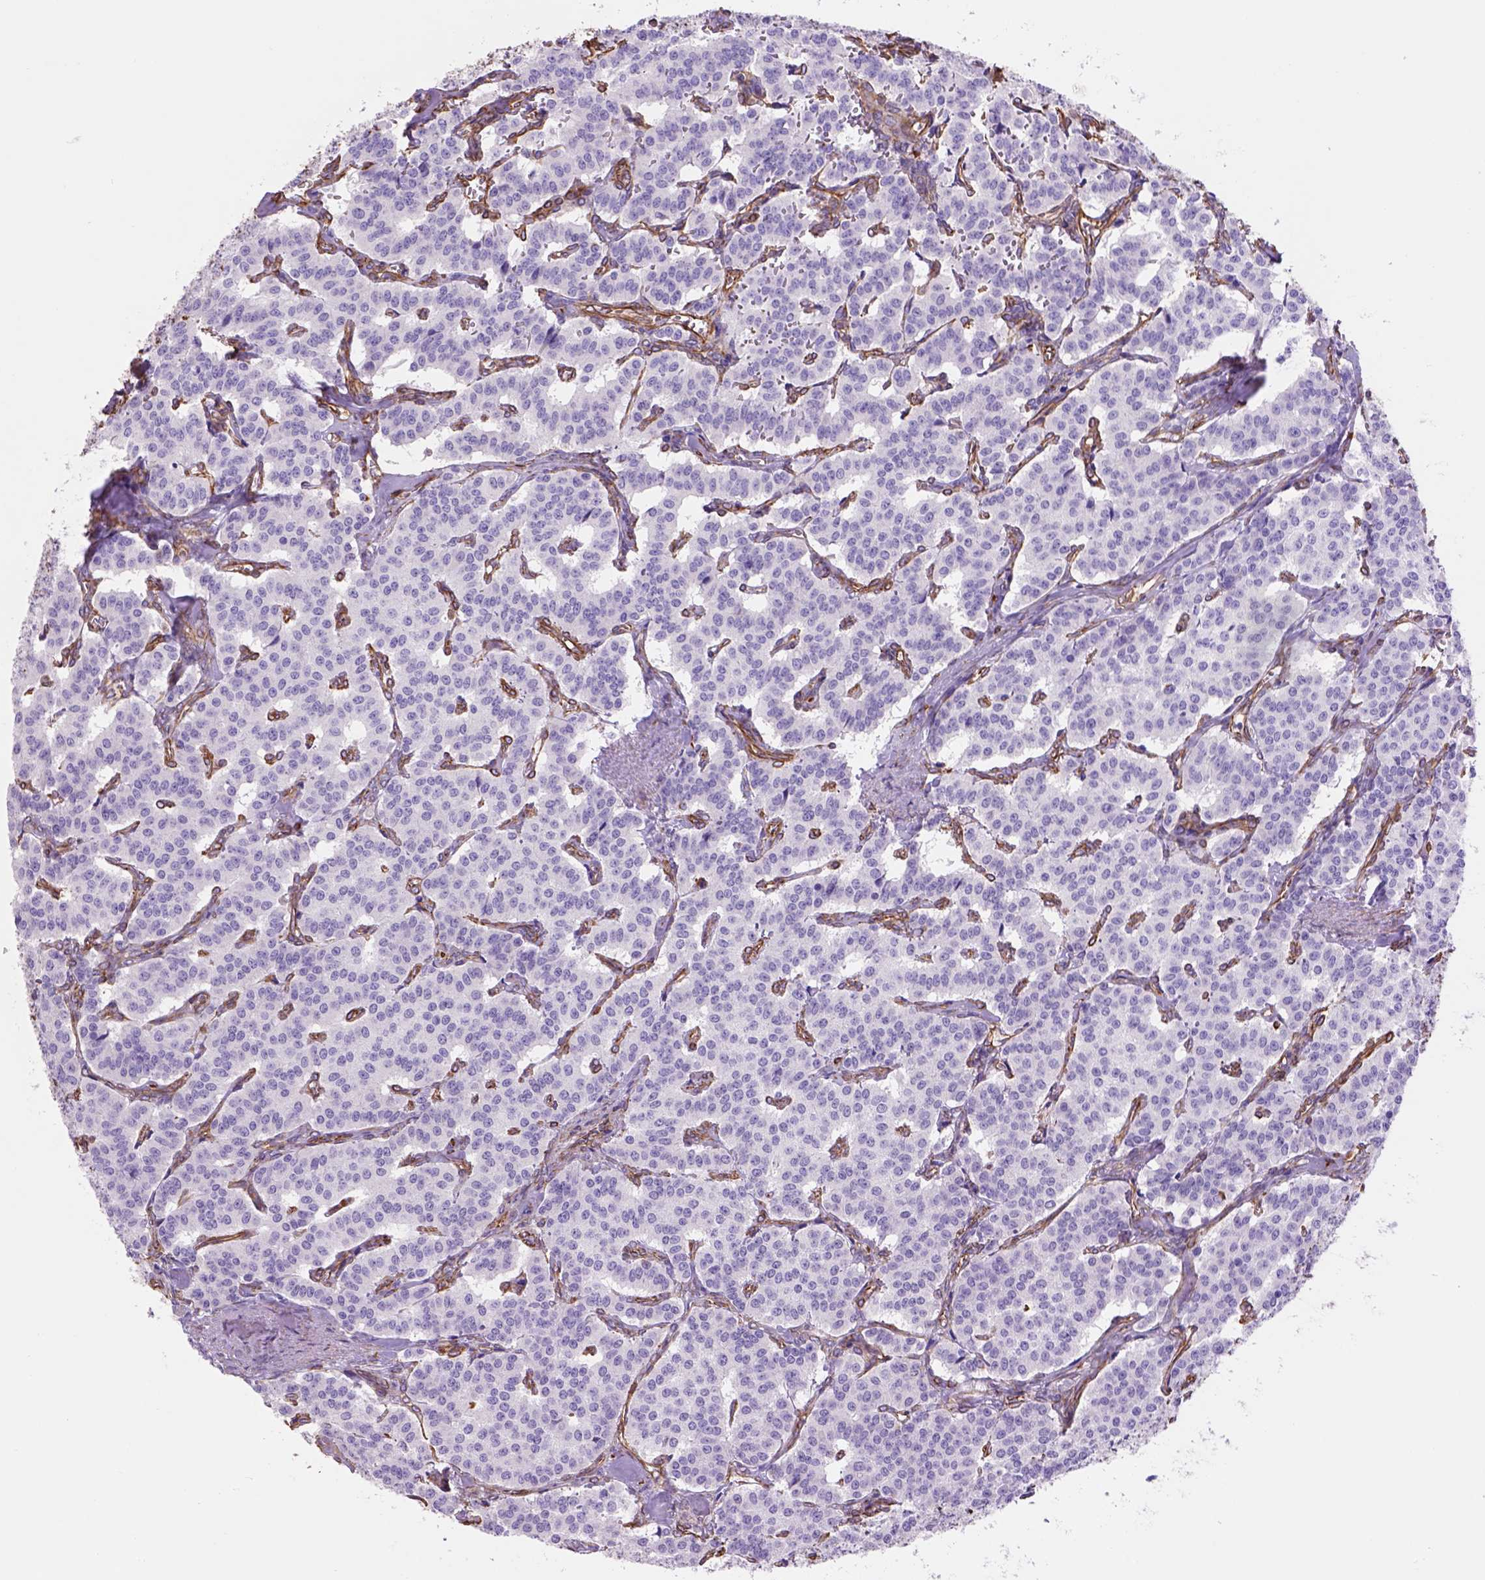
{"staining": {"intensity": "negative", "quantity": "none", "location": "none"}, "tissue": "carcinoid", "cell_type": "Tumor cells", "image_type": "cancer", "snomed": [{"axis": "morphology", "description": "Carcinoid, malignant, NOS"}, {"axis": "topography", "description": "Lung"}], "caption": "DAB immunohistochemical staining of human carcinoid displays no significant positivity in tumor cells.", "gene": "ZZZ3", "patient": {"sex": "female", "age": 46}}